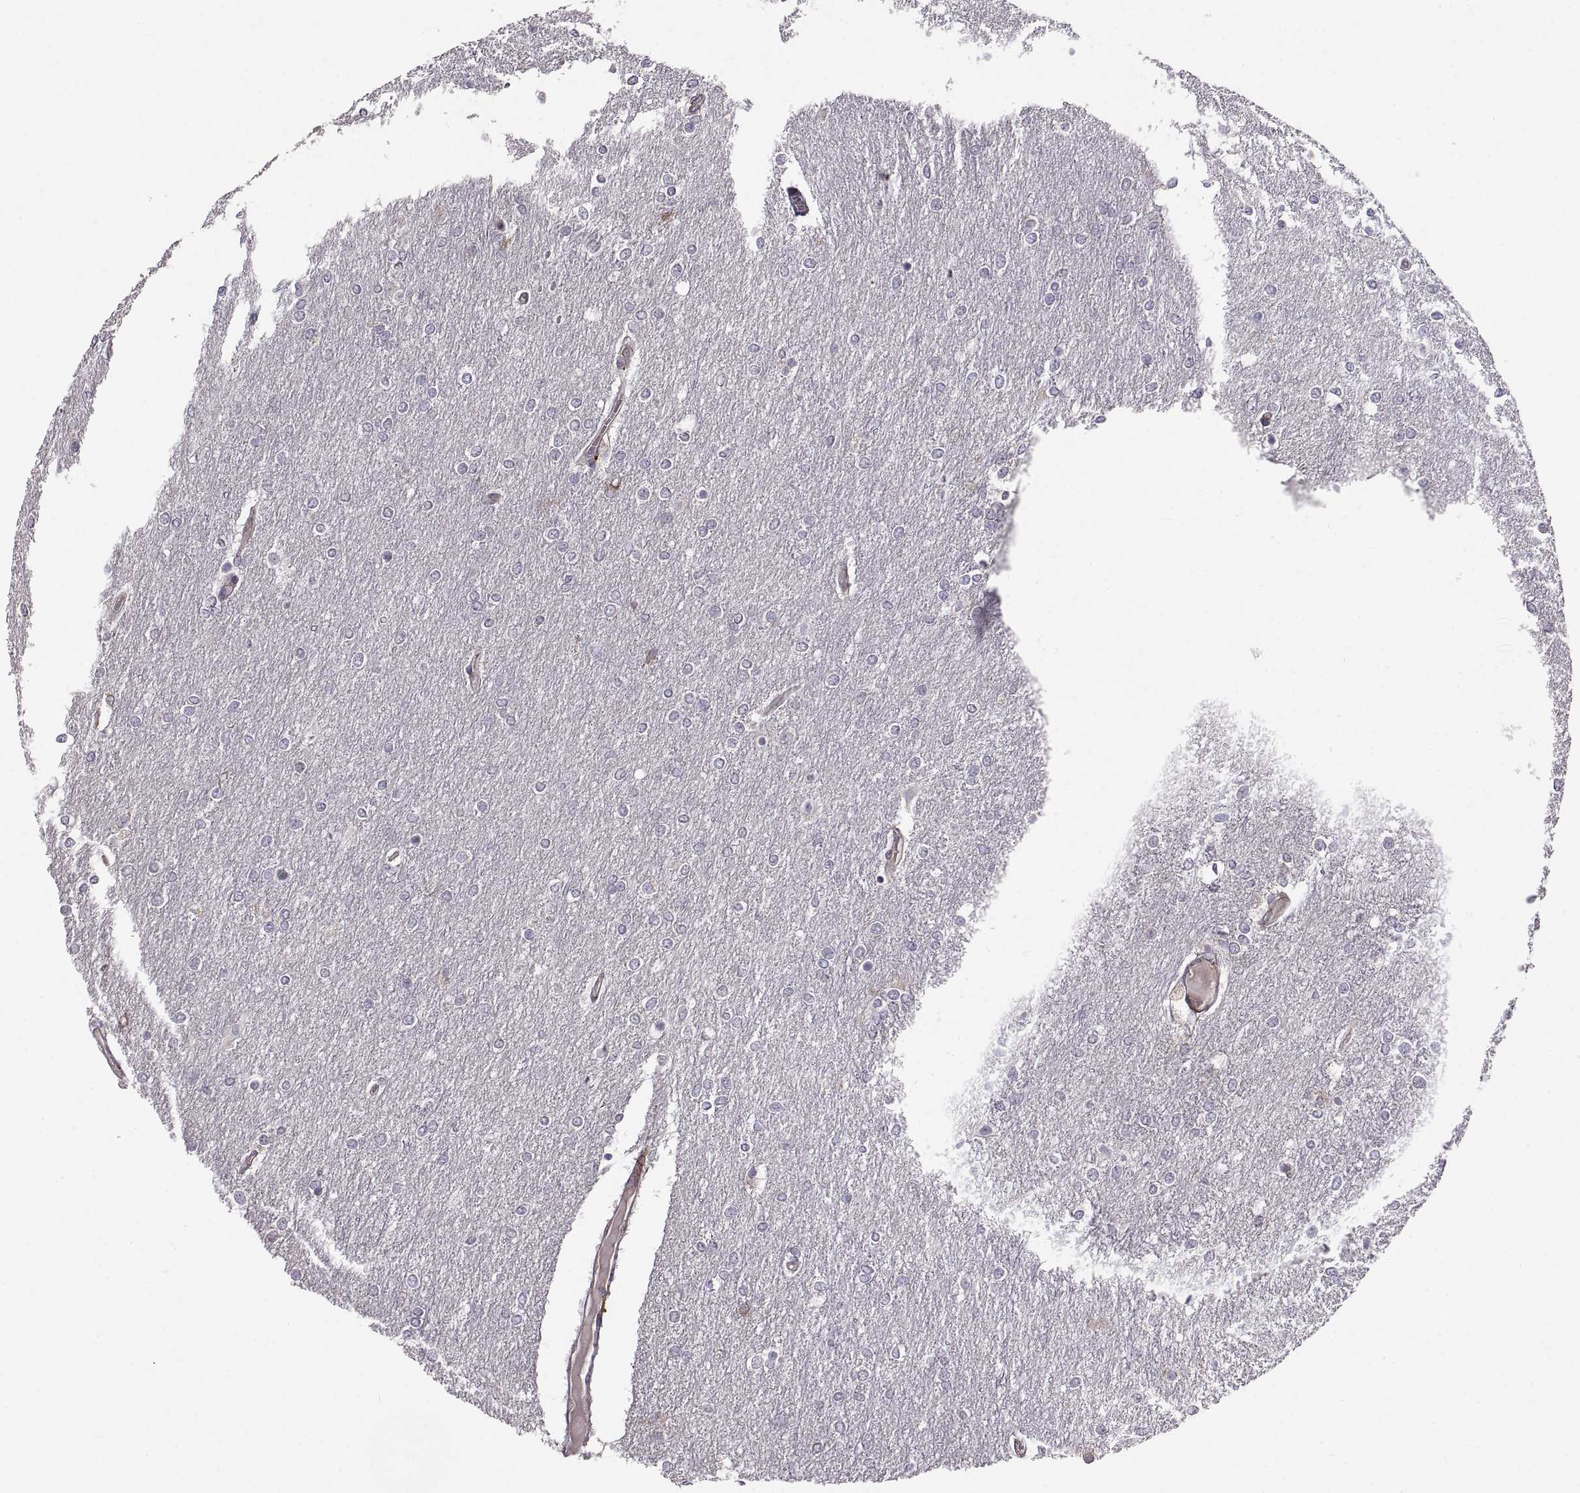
{"staining": {"intensity": "negative", "quantity": "none", "location": "none"}, "tissue": "glioma", "cell_type": "Tumor cells", "image_type": "cancer", "snomed": [{"axis": "morphology", "description": "Glioma, malignant, High grade"}, {"axis": "topography", "description": "Brain"}], "caption": "Protein analysis of malignant glioma (high-grade) shows no significant staining in tumor cells.", "gene": "PLEKHB2", "patient": {"sex": "female", "age": 61}}